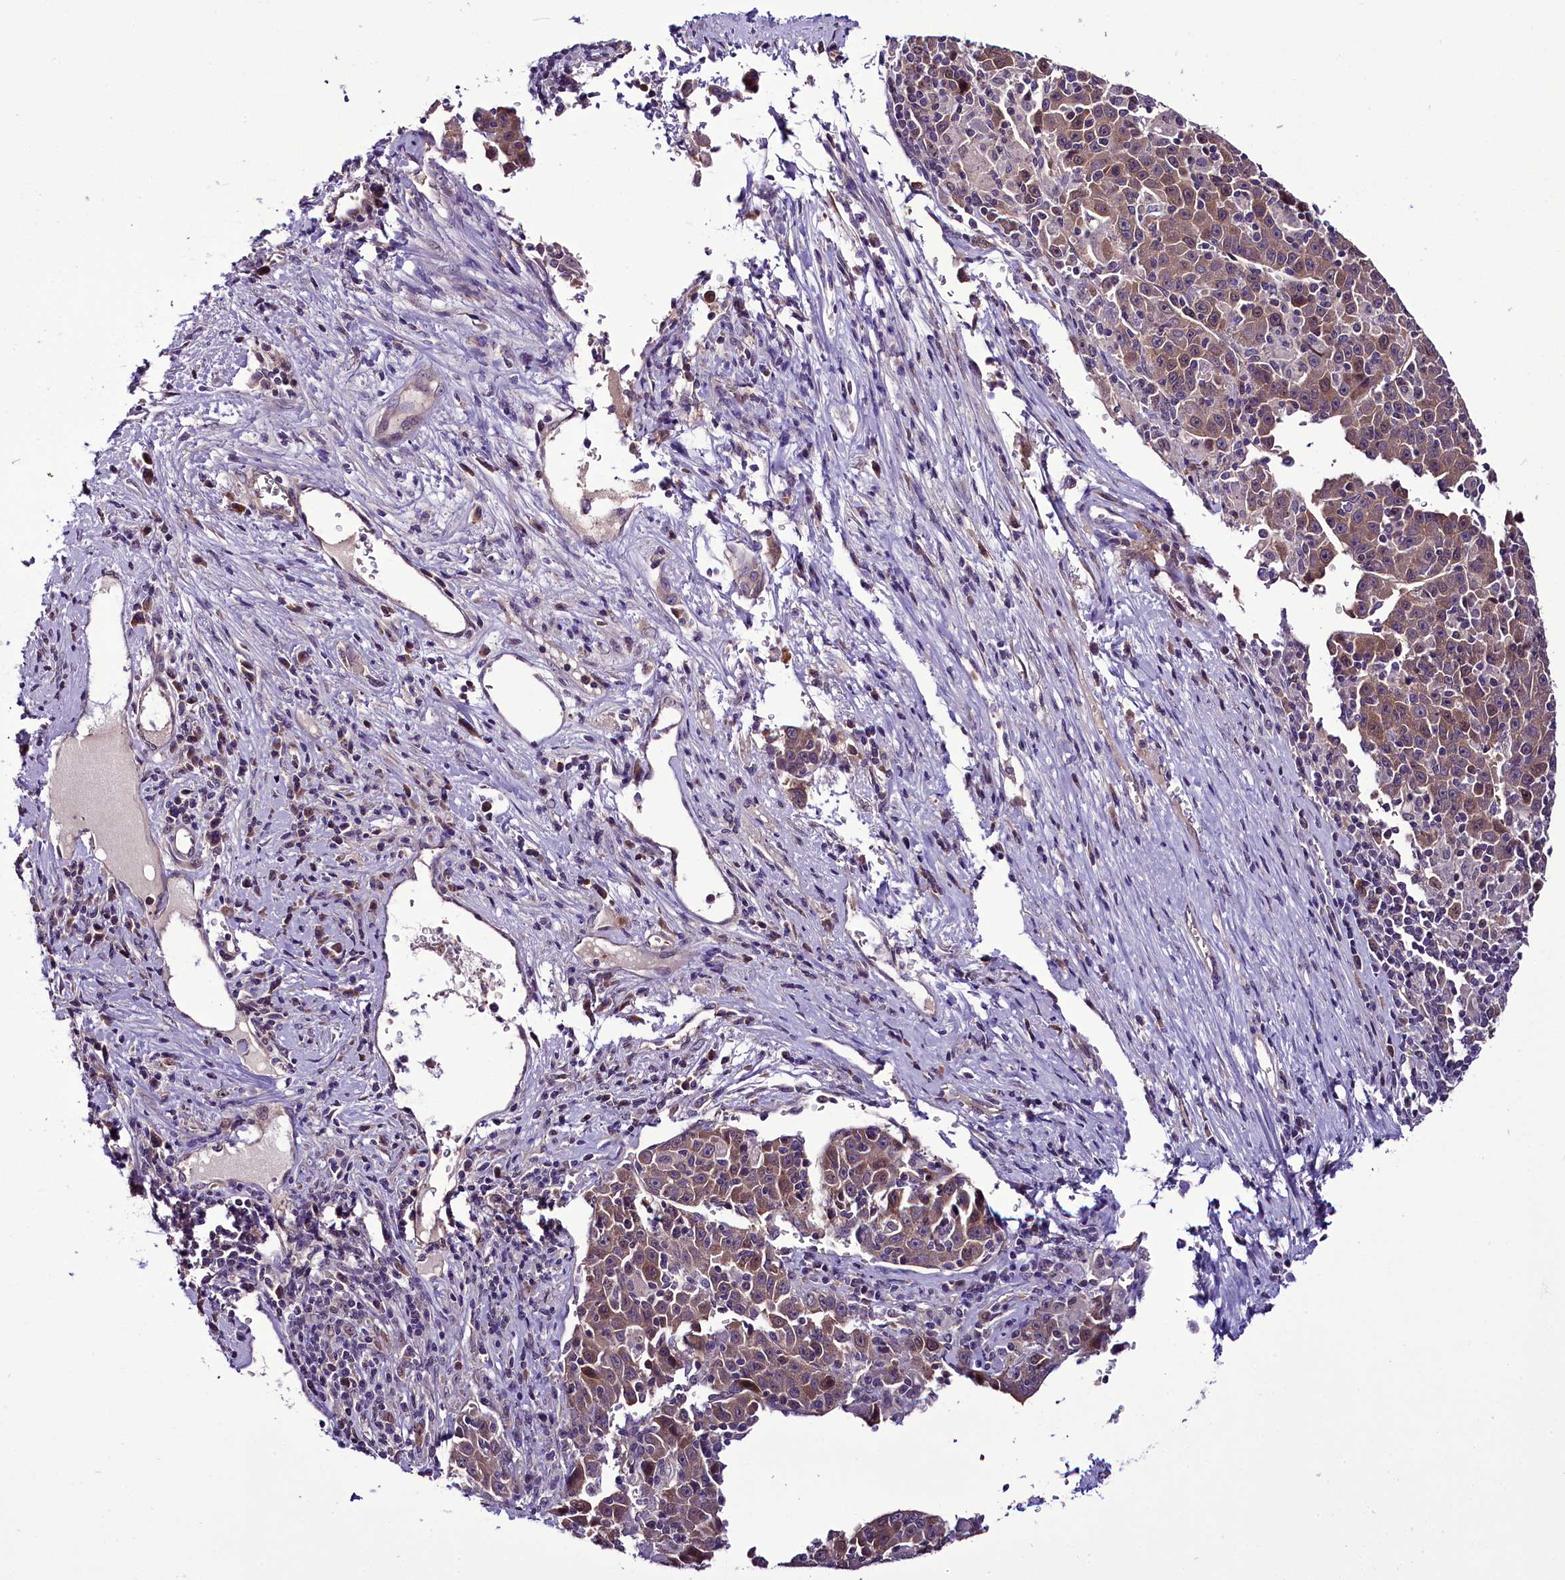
{"staining": {"intensity": "moderate", "quantity": ">75%", "location": "cytoplasmic/membranous"}, "tissue": "liver cancer", "cell_type": "Tumor cells", "image_type": "cancer", "snomed": [{"axis": "morphology", "description": "Carcinoma, Hepatocellular, NOS"}, {"axis": "topography", "description": "Liver"}], "caption": "Immunohistochemistry micrograph of hepatocellular carcinoma (liver) stained for a protein (brown), which exhibits medium levels of moderate cytoplasmic/membranous staining in about >75% of tumor cells.", "gene": "C9orf40", "patient": {"sex": "female", "age": 53}}